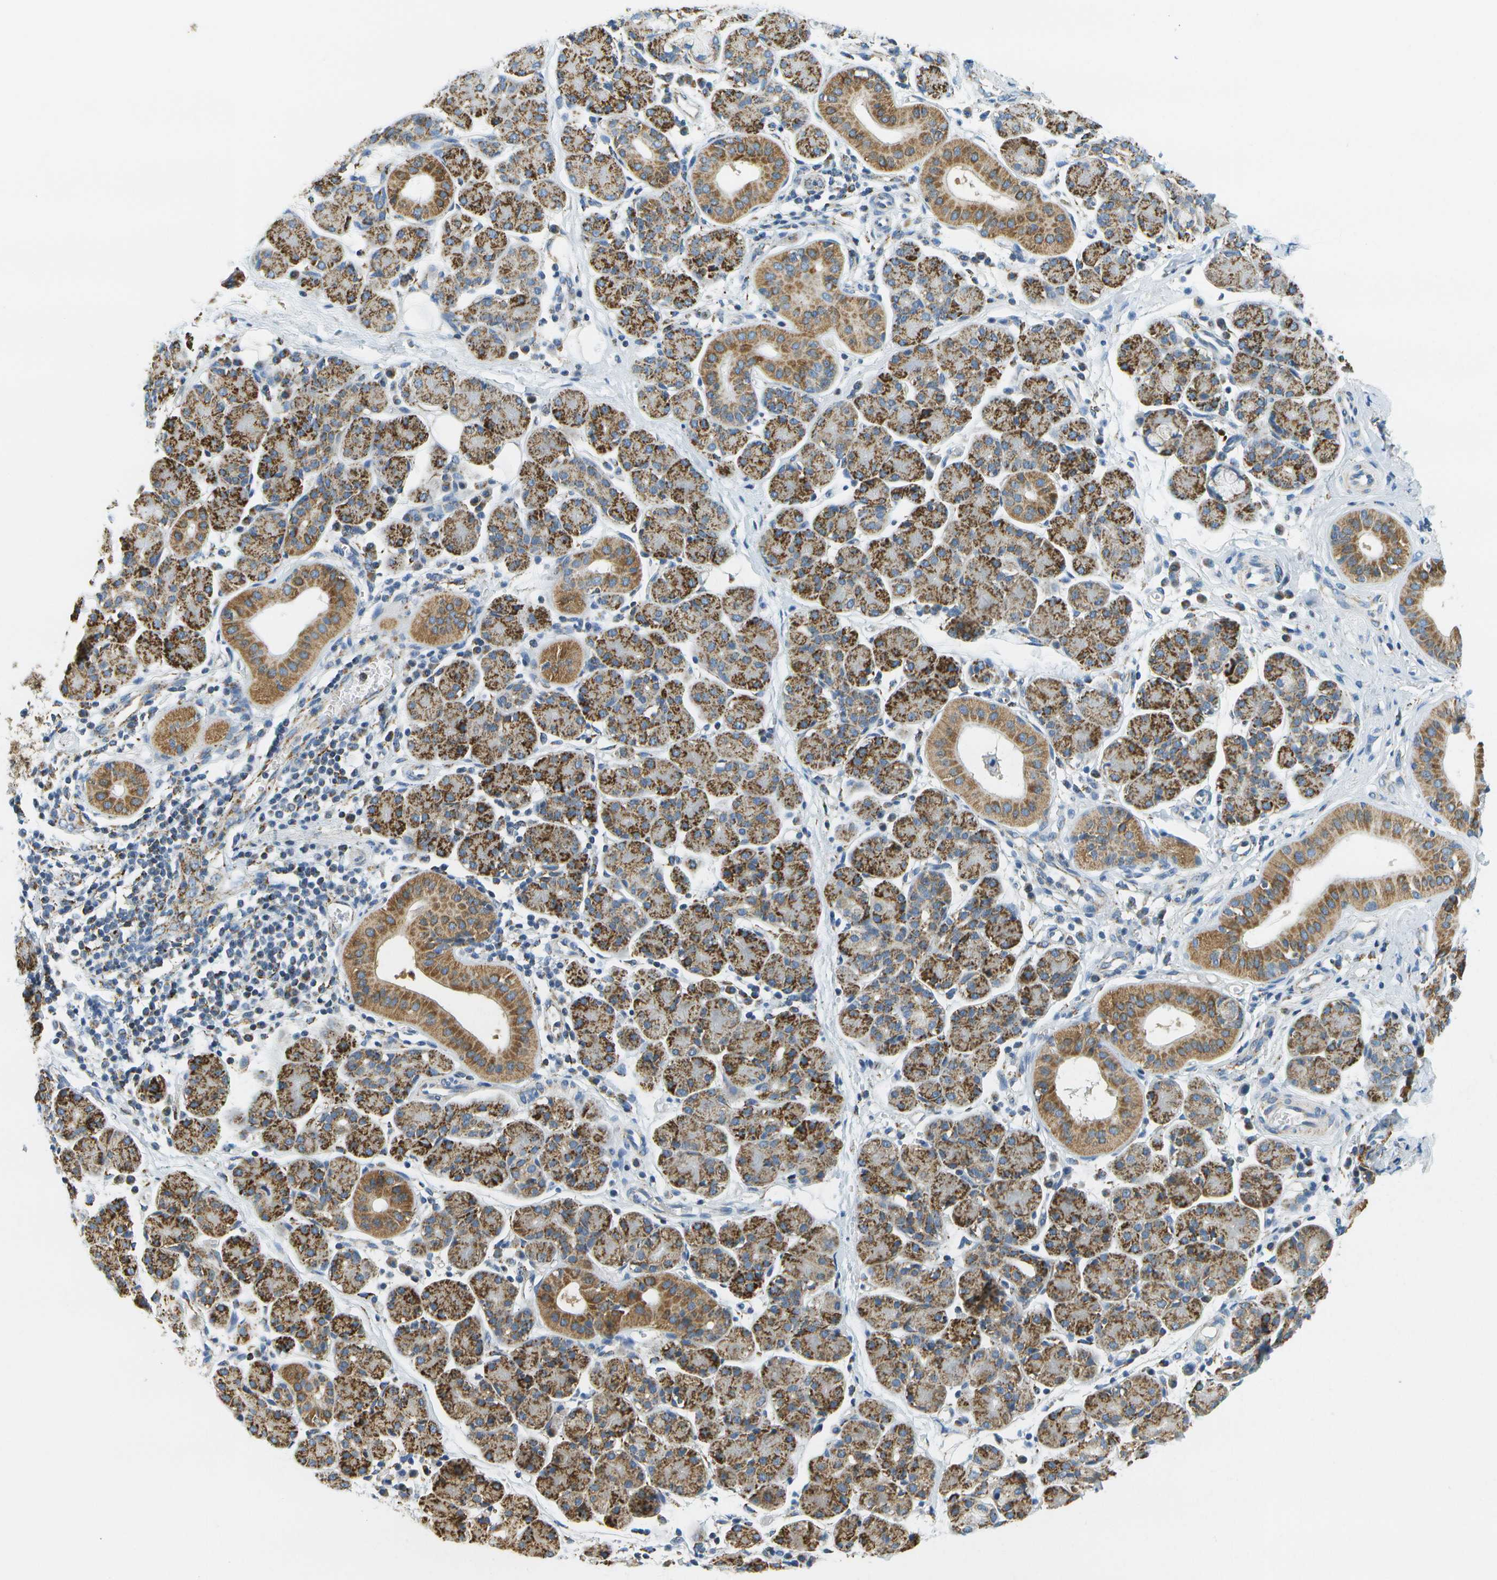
{"staining": {"intensity": "moderate", "quantity": "25%-75%", "location": "cytoplasmic/membranous"}, "tissue": "salivary gland", "cell_type": "Glandular cells", "image_type": "normal", "snomed": [{"axis": "morphology", "description": "Normal tissue, NOS"}, {"axis": "morphology", "description": "Inflammation, NOS"}, {"axis": "topography", "description": "Lymph node"}, {"axis": "topography", "description": "Salivary gland"}], "caption": "The histopathology image reveals staining of benign salivary gland, revealing moderate cytoplasmic/membranous protein expression (brown color) within glandular cells. (DAB IHC, brown staining for protein, blue staining for nuclei).", "gene": "HLCS", "patient": {"sex": "male", "age": 3}}